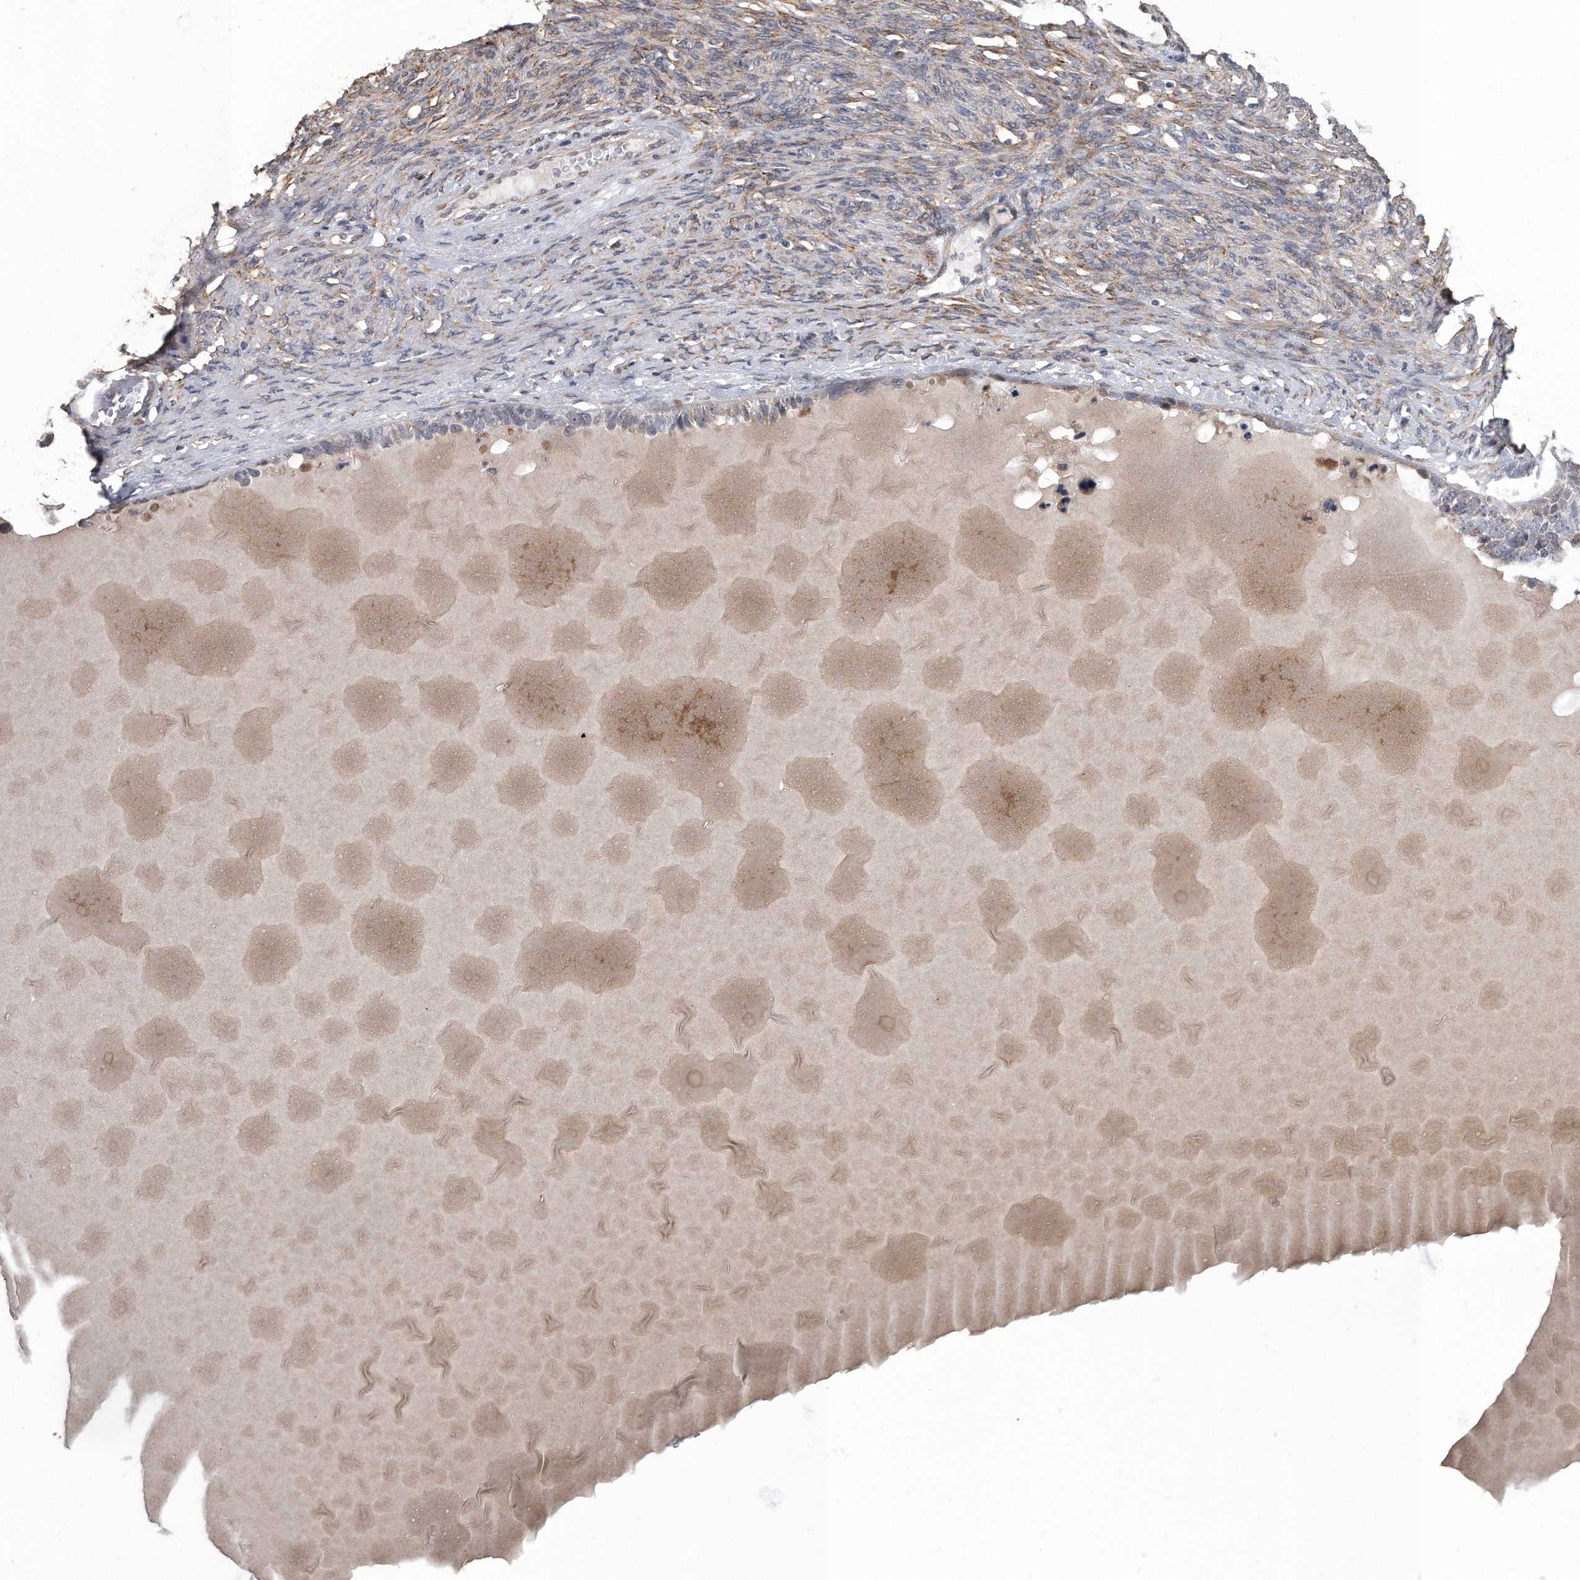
{"staining": {"intensity": "negative", "quantity": "none", "location": "none"}, "tissue": "ovarian cancer", "cell_type": "Tumor cells", "image_type": "cancer", "snomed": [{"axis": "morphology", "description": "Cystadenocarcinoma, serous, NOS"}, {"axis": "topography", "description": "Ovary"}], "caption": "This is an IHC image of ovarian cancer (serous cystadenocarcinoma). There is no expression in tumor cells.", "gene": "PCLO", "patient": {"sex": "female", "age": 44}}